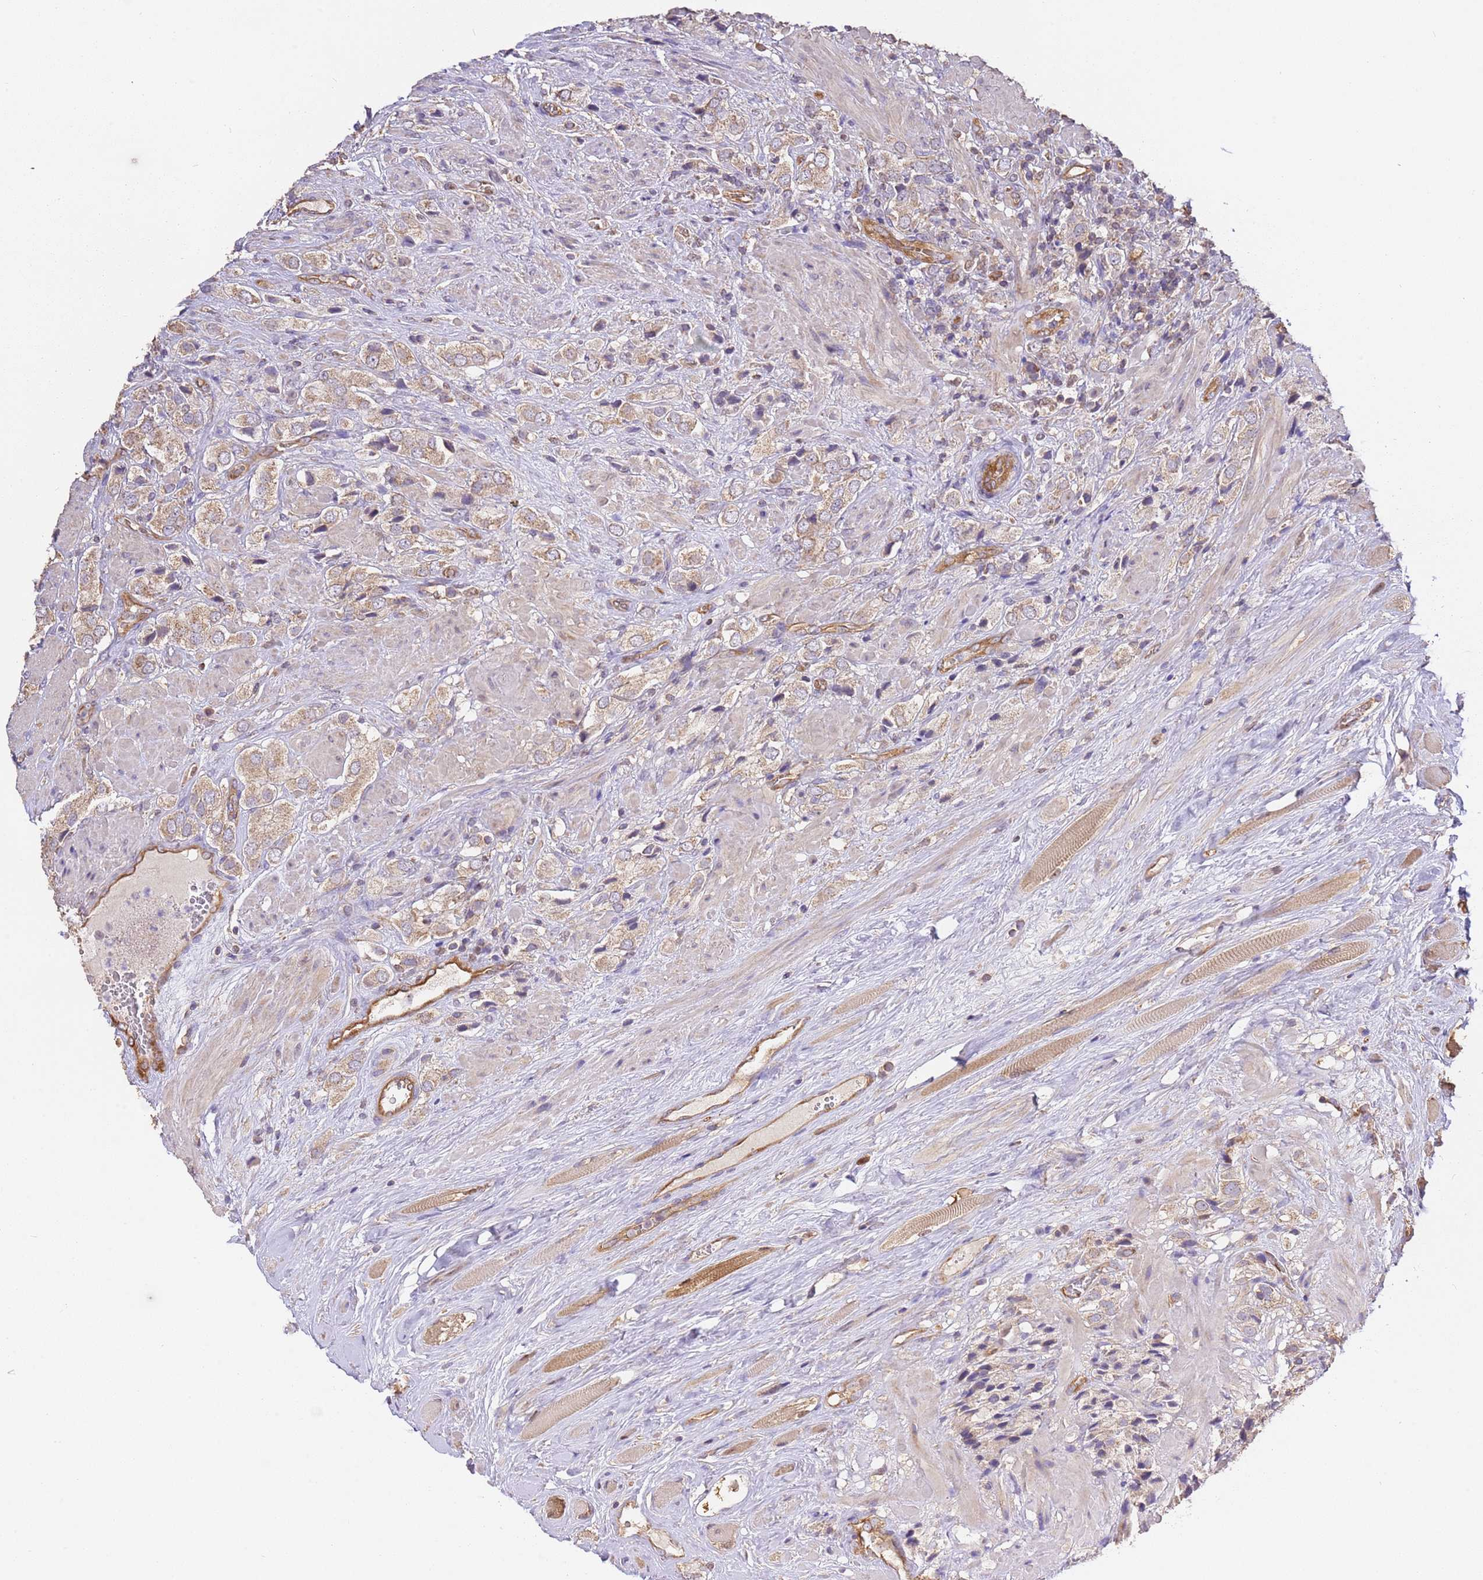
{"staining": {"intensity": "moderate", "quantity": ">75%", "location": "cytoplasmic/membranous"}, "tissue": "prostate cancer", "cell_type": "Tumor cells", "image_type": "cancer", "snomed": [{"axis": "morphology", "description": "Adenocarcinoma, High grade"}, {"axis": "topography", "description": "Prostate and seminal vesicle, NOS"}], "caption": "IHC (DAB (3,3'-diaminobenzidine)) staining of prostate high-grade adenocarcinoma shows moderate cytoplasmic/membranous protein positivity in approximately >75% of tumor cells. The staining was performed using DAB (3,3'-diaminobenzidine) to visualize the protein expression in brown, while the nuclei were stained in blue with hematoxylin (Magnification: 20x).", "gene": "DOCK9", "patient": {"sex": "male", "age": 64}}